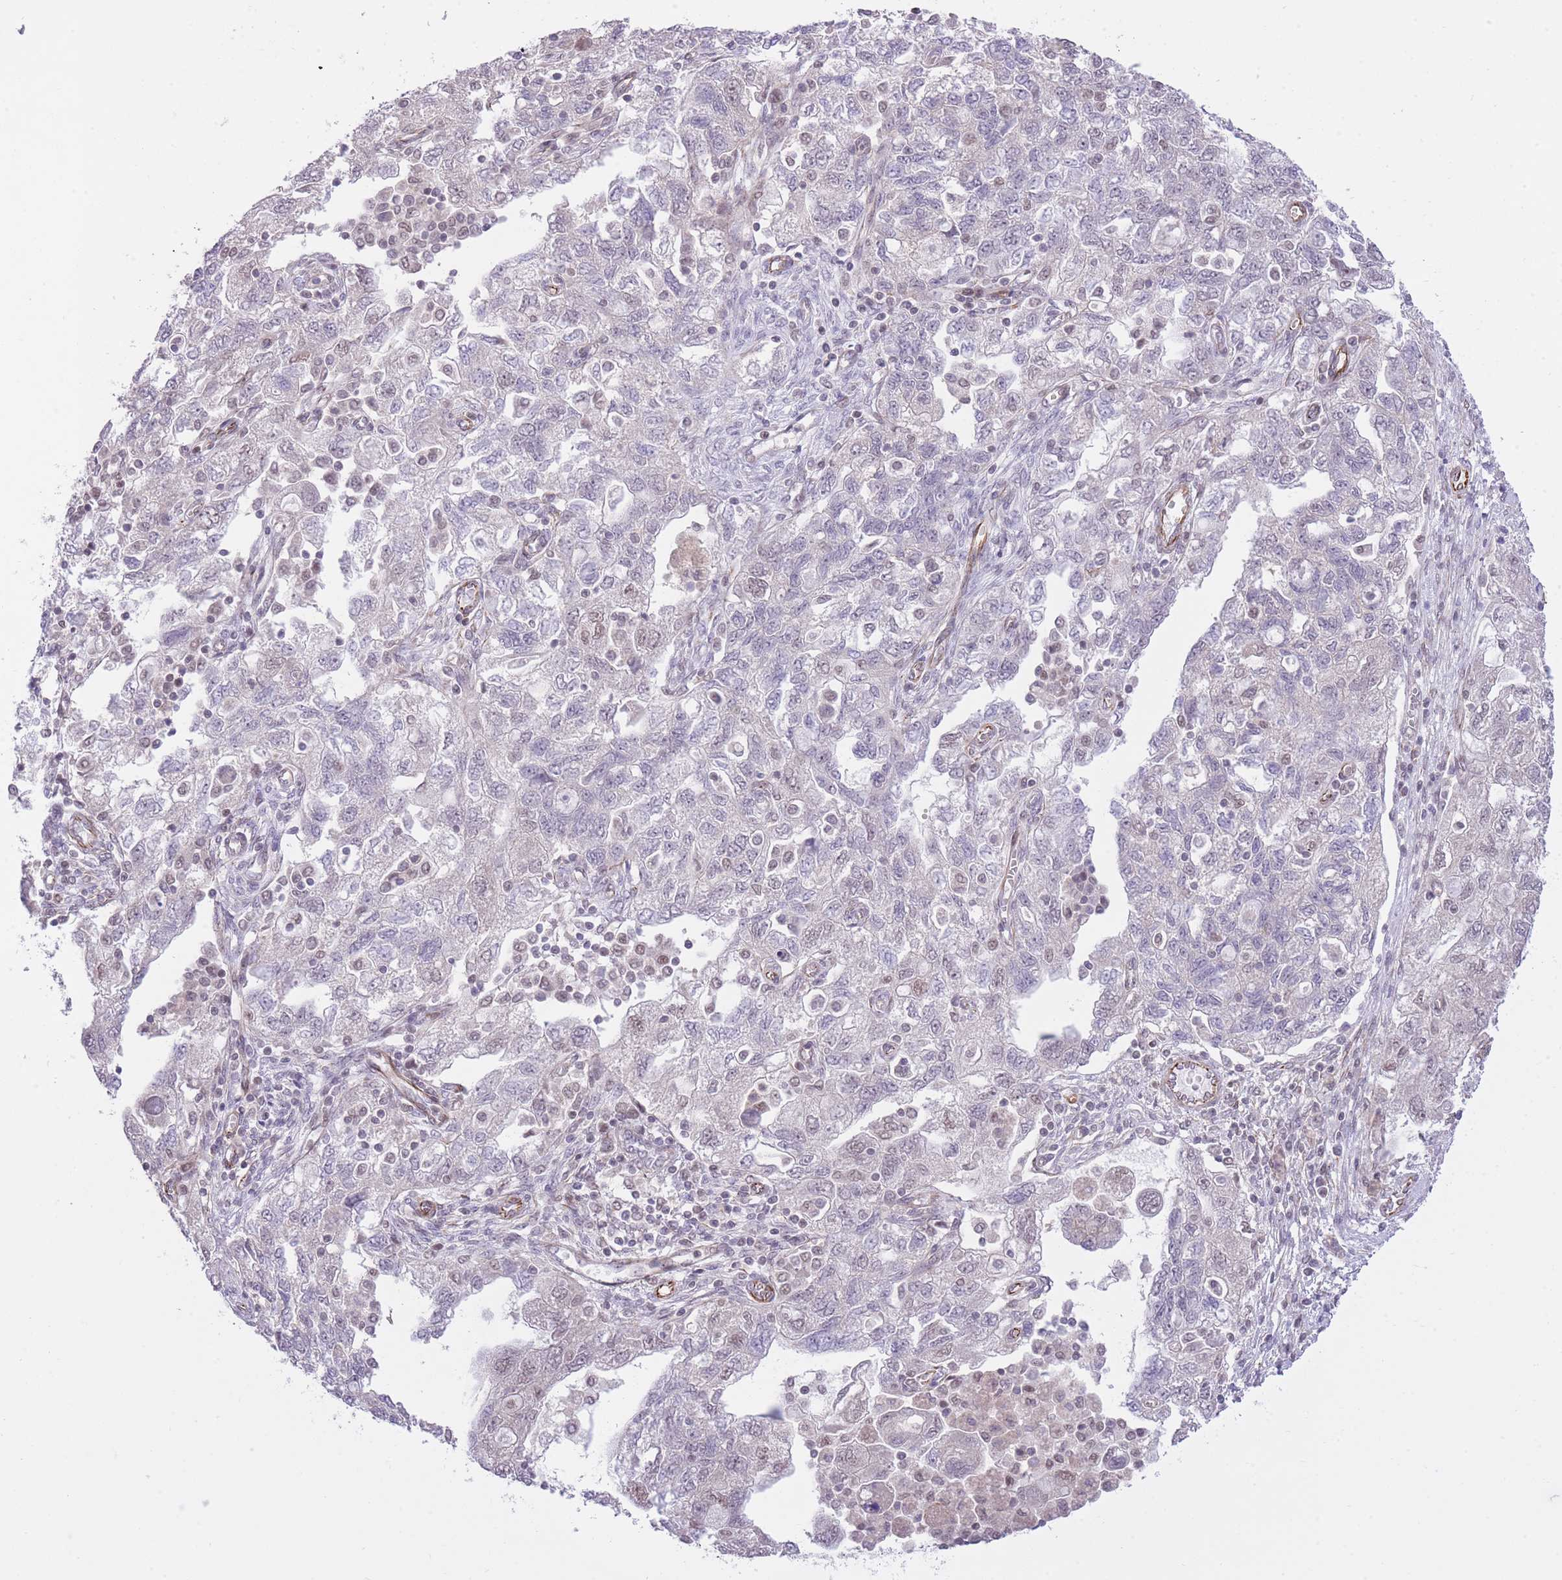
{"staining": {"intensity": "negative", "quantity": "none", "location": "none"}, "tissue": "ovarian cancer", "cell_type": "Tumor cells", "image_type": "cancer", "snomed": [{"axis": "morphology", "description": "Carcinoma, NOS"}, {"axis": "morphology", "description": "Cystadenocarcinoma, serous, NOS"}, {"axis": "topography", "description": "Ovary"}], "caption": "Tumor cells show no significant protein positivity in ovarian cancer (serous cystadenocarcinoma).", "gene": "ELL", "patient": {"sex": "female", "age": 69}}